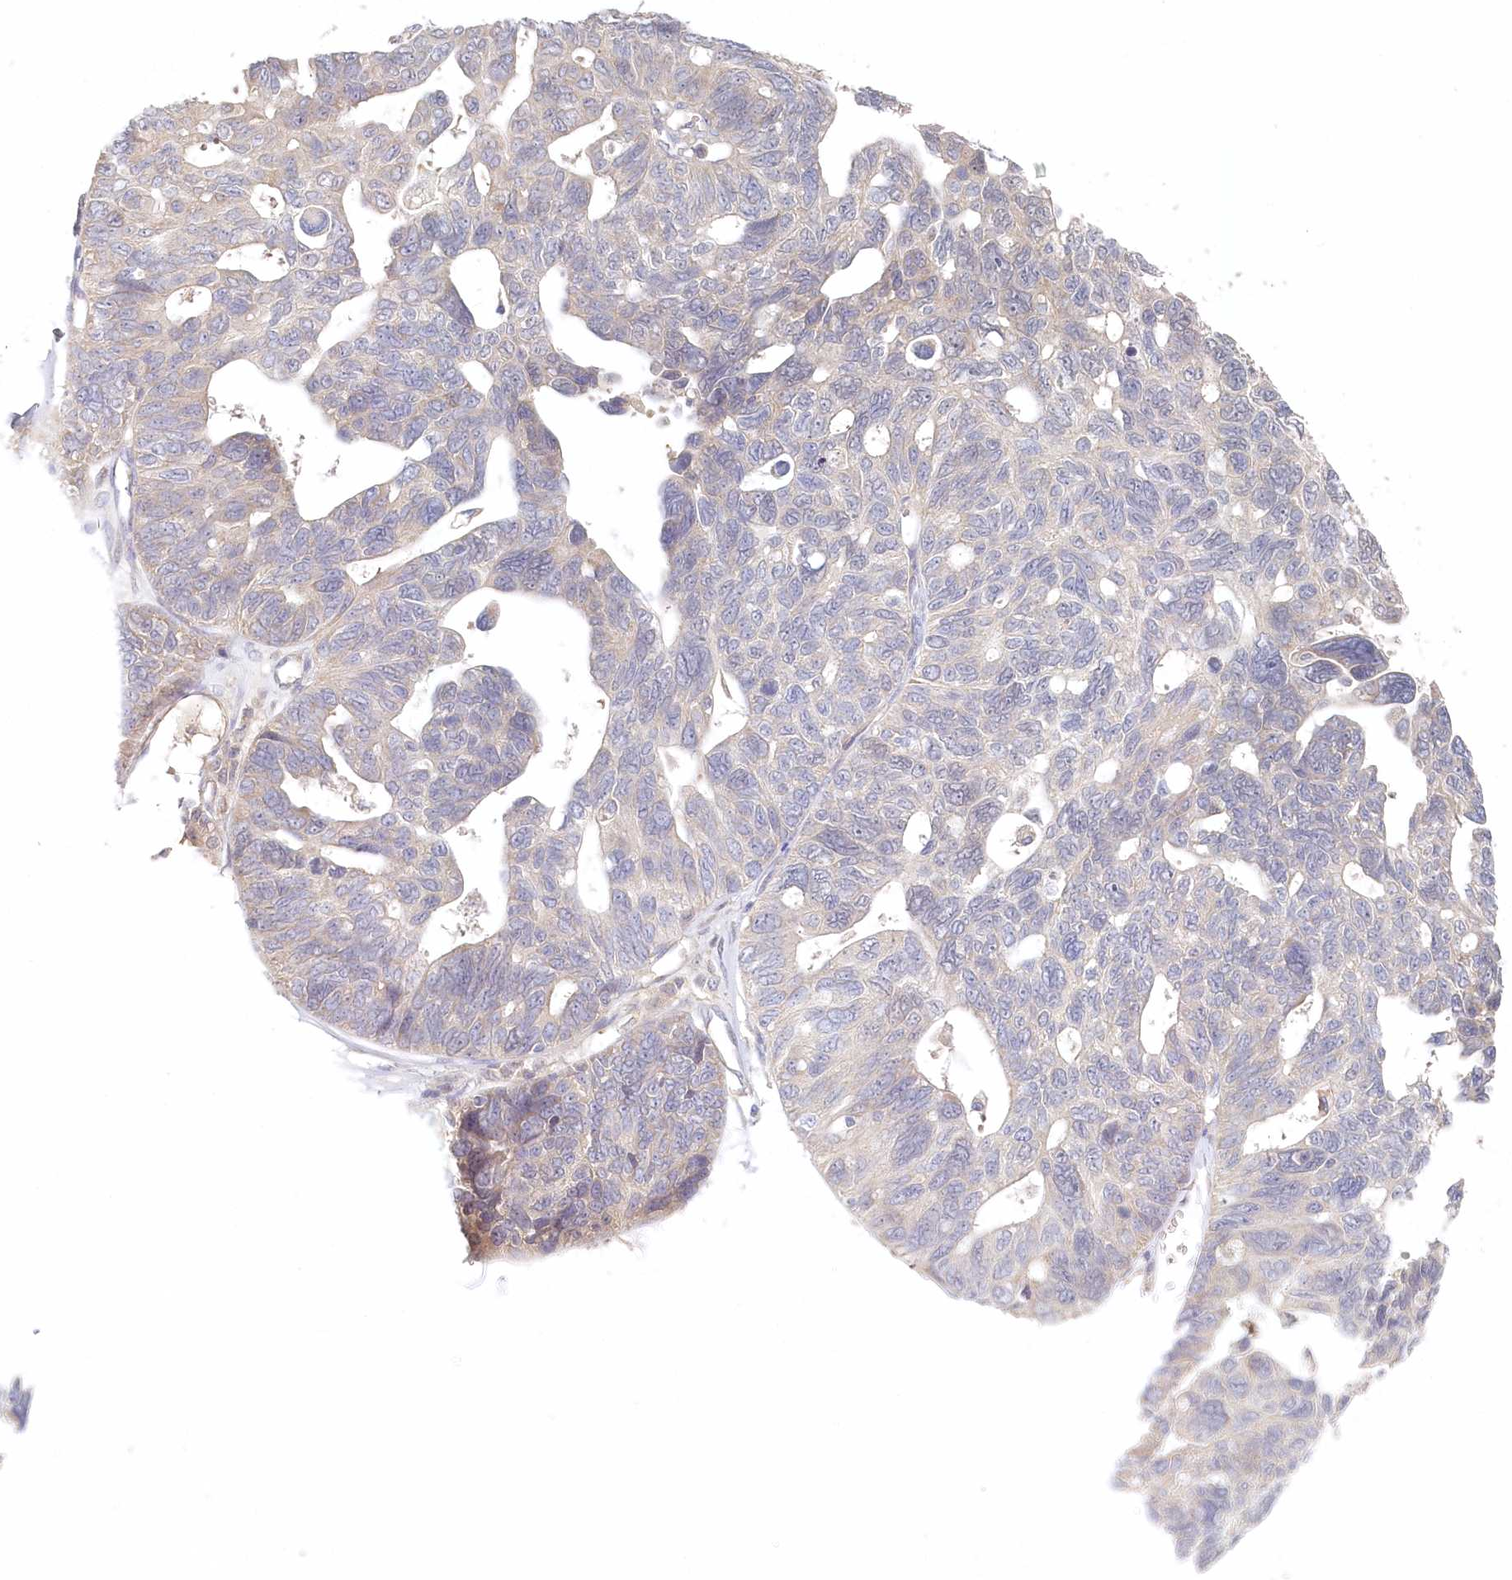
{"staining": {"intensity": "negative", "quantity": "none", "location": "none"}, "tissue": "ovarian cancer", "cell_type": "Tumor cells", "image_type": "cancer", "snomed": [{"axis": "morphology", "description": "Cystadenocarcinoma, serous, NOS"}, {"axis": "topography", "description": "Ovary"}], "caption": "The photomicrograph demonstrates no staining of tumor cells in serous cystadenocarcinoma (ovarian).", "gene": "VSIG1", "patient": {"sex": "female", "age": 79}}